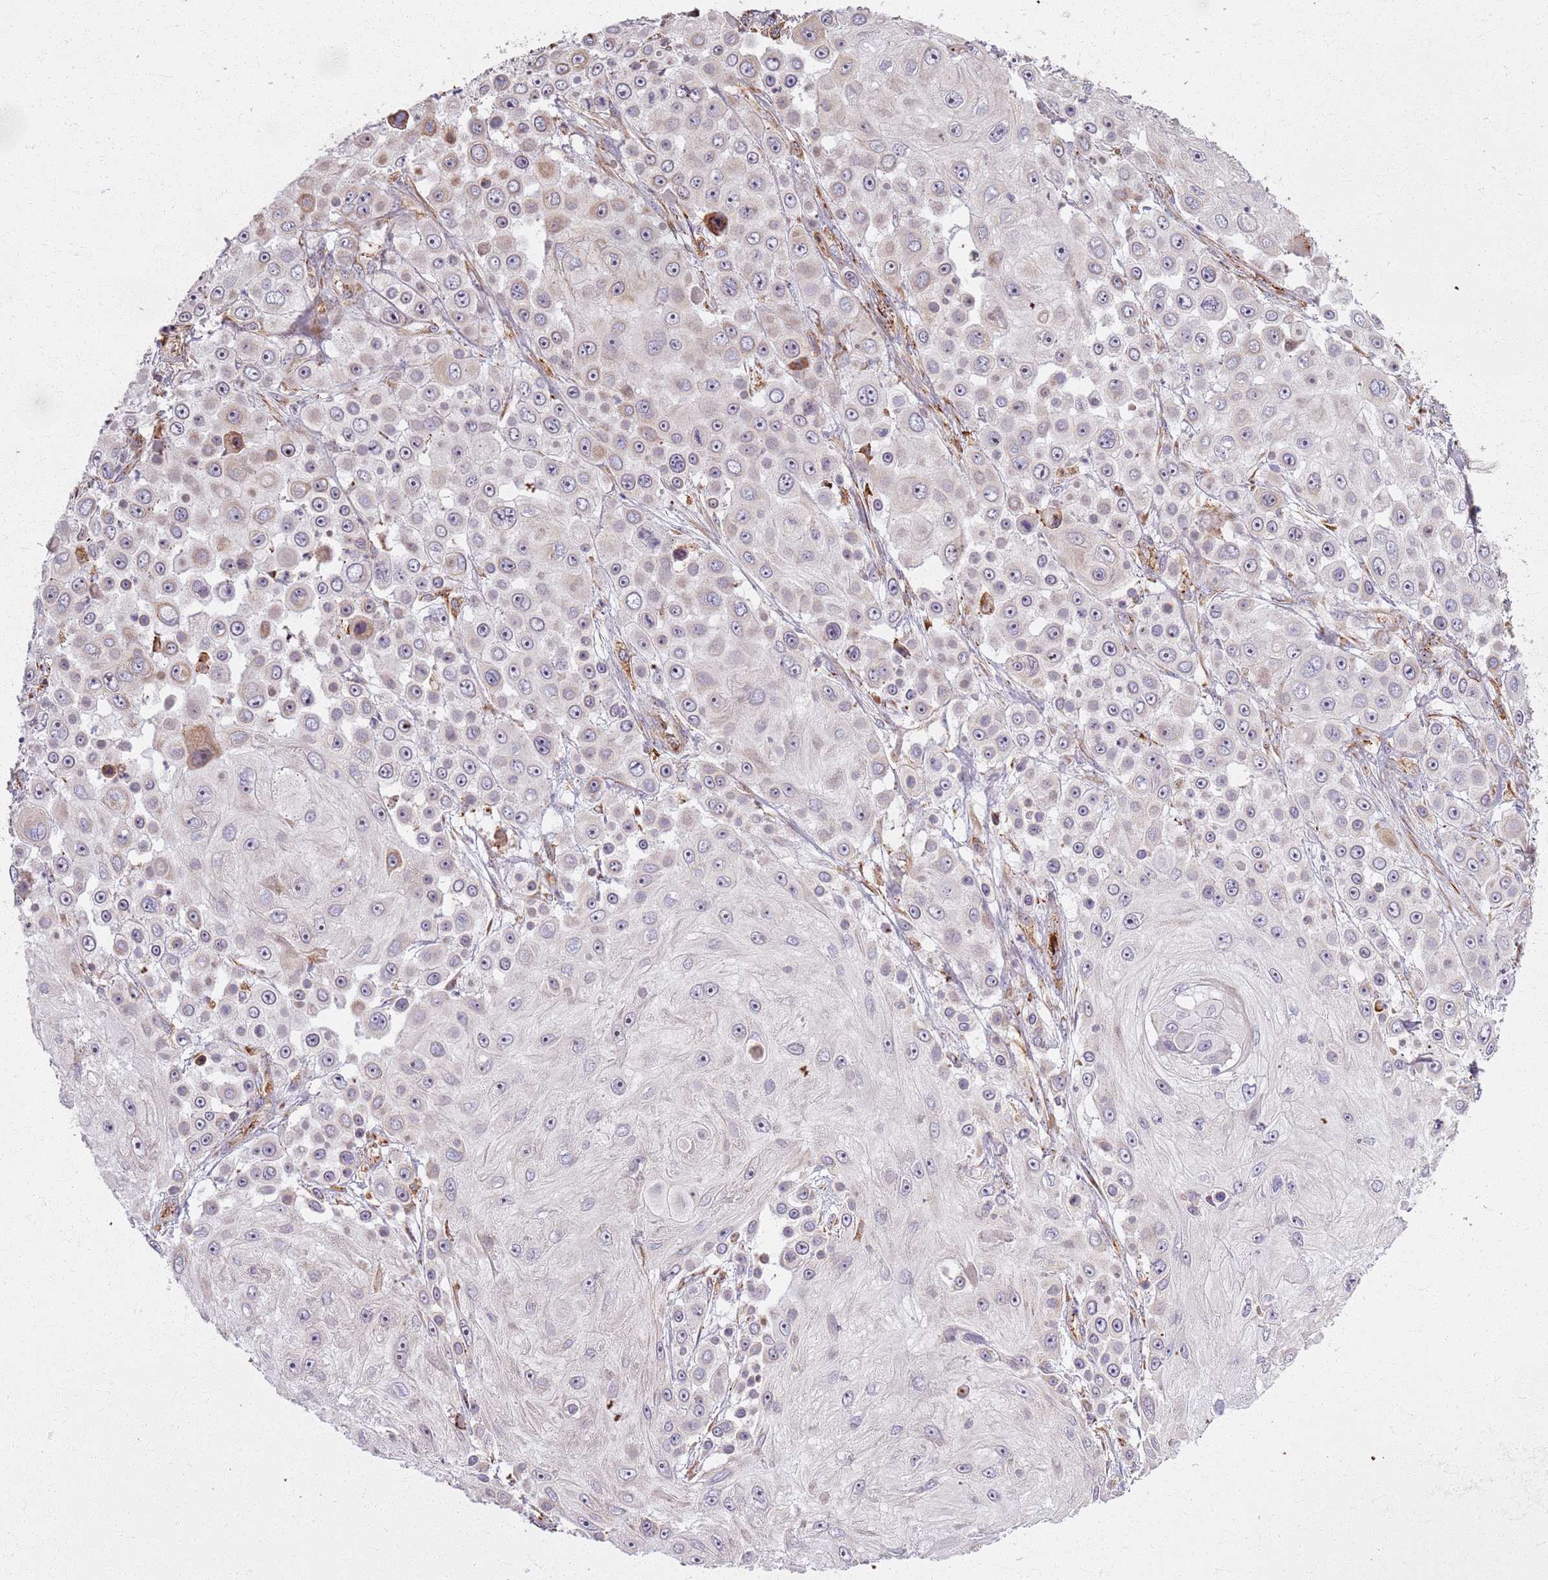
{"staining": {"intensity": "weak", "quantity": "<25%", "location": "cytoplasmic/membranous"}, "tissue": "skin cancer", "cell_type": "Tumor cells", "image_type": "cancer", "snomed": [{"axis": "morphology", "description": "Squamous cell carcinoma, NOS"}, {"axis": "topography", "description": "Skin"}], "caption": "DAB immunohistochemical staining of skin squamous cell carcinoma demonstrates no significant expression in tumor cells.", "gene": "KRI1", "patient": {"sex": "male", "age": 67}}